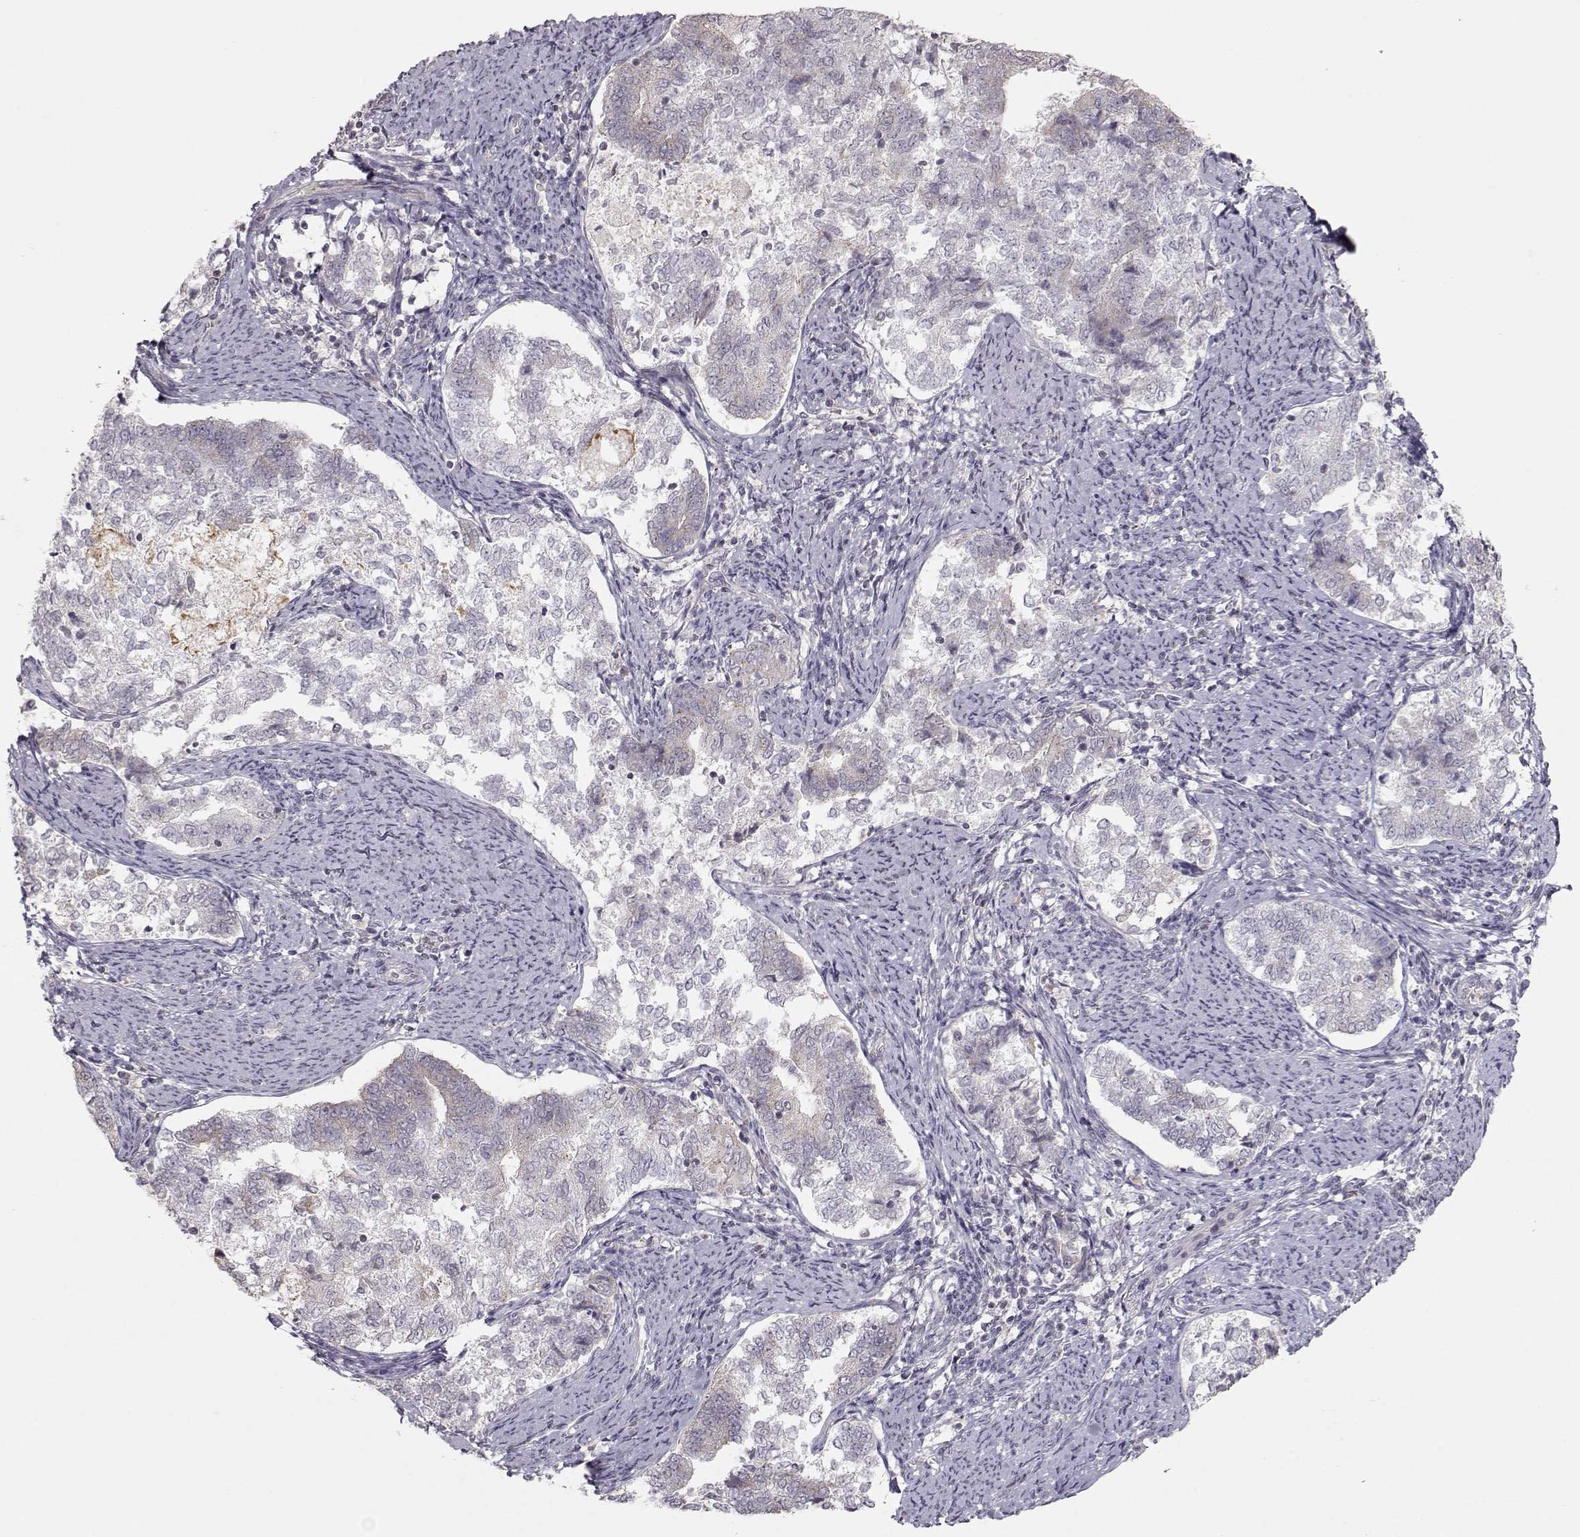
{"staining": {"intensity": "negative", "quantity": "none", "location": "none"}, "tissue": "endometrial cancer", "cell_type": "Tumor cells", "image_type": "cancer", "snomed": [{"axis": "morphology", "description": "Adenocarcinoma, NOS"}, {"axis": "topography", "description": "Endometrium"}], "caption": "IHC of human endometrial cancer (adenocarcinoma) exhibits no positivity in tumor cells. Brightfield microscopy of IHC stained with DAB (brown) and hematoxylin (blue), captured at high magnification.", "gene": "PNMT", "patient": {"sex": "female", "age": 65}}